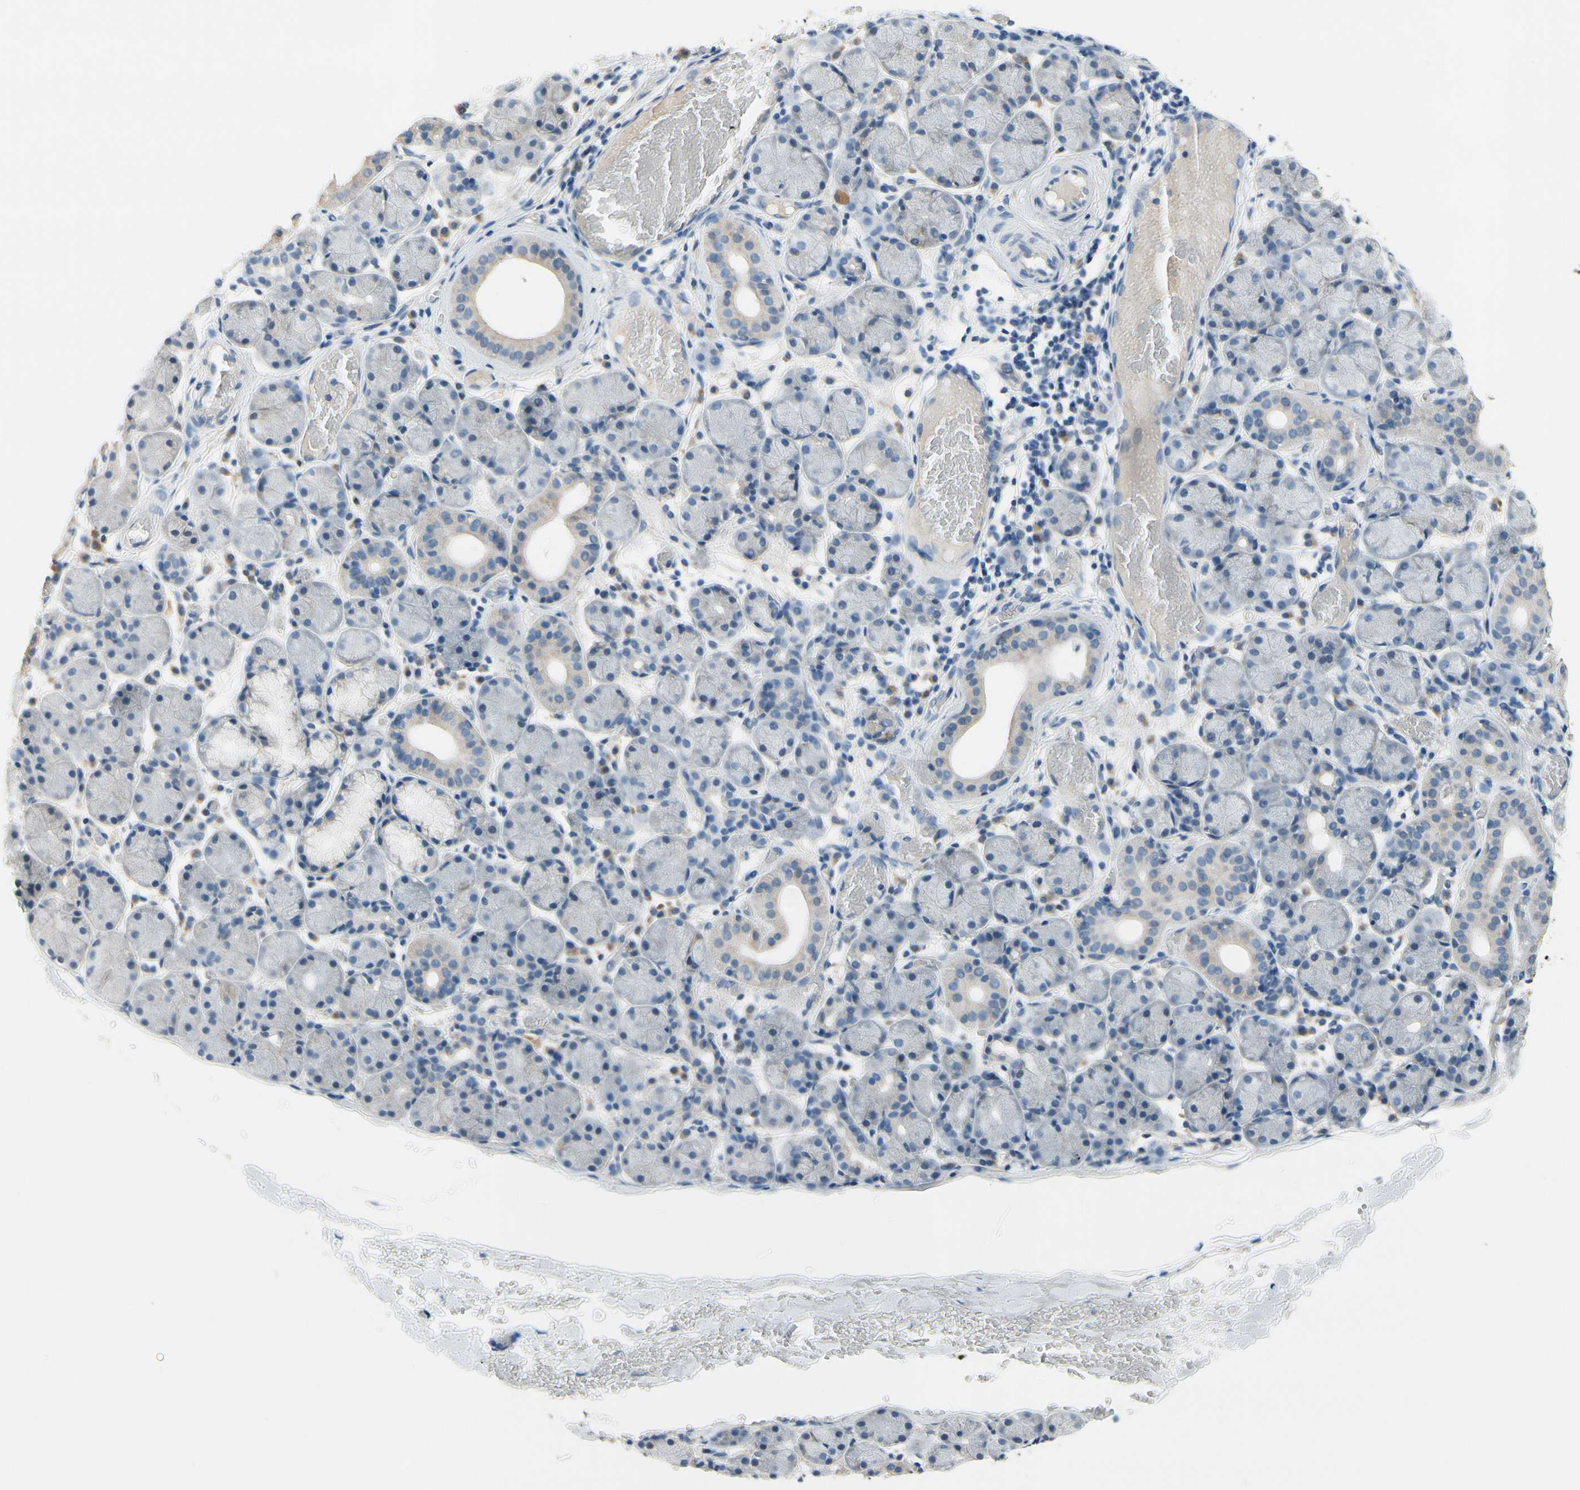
{"staining": {"intensity": "weak", "quantity": "<25%", "location": "cytoplasmic/membranous"}, "tissue": "salivary gland", "cell_type": "Glandular cells", "image_type": "normal", "snomed": [{"axis": "morphology", "description": "Normal tissue, NOS"}, {"axis": "topography", "description": "Salivary gland"}], "caption": "Glandular cells show no significant staining in normal salivary gland.", "gene": "CKAP2", "patient": {"sex": "female", "age": 24}}